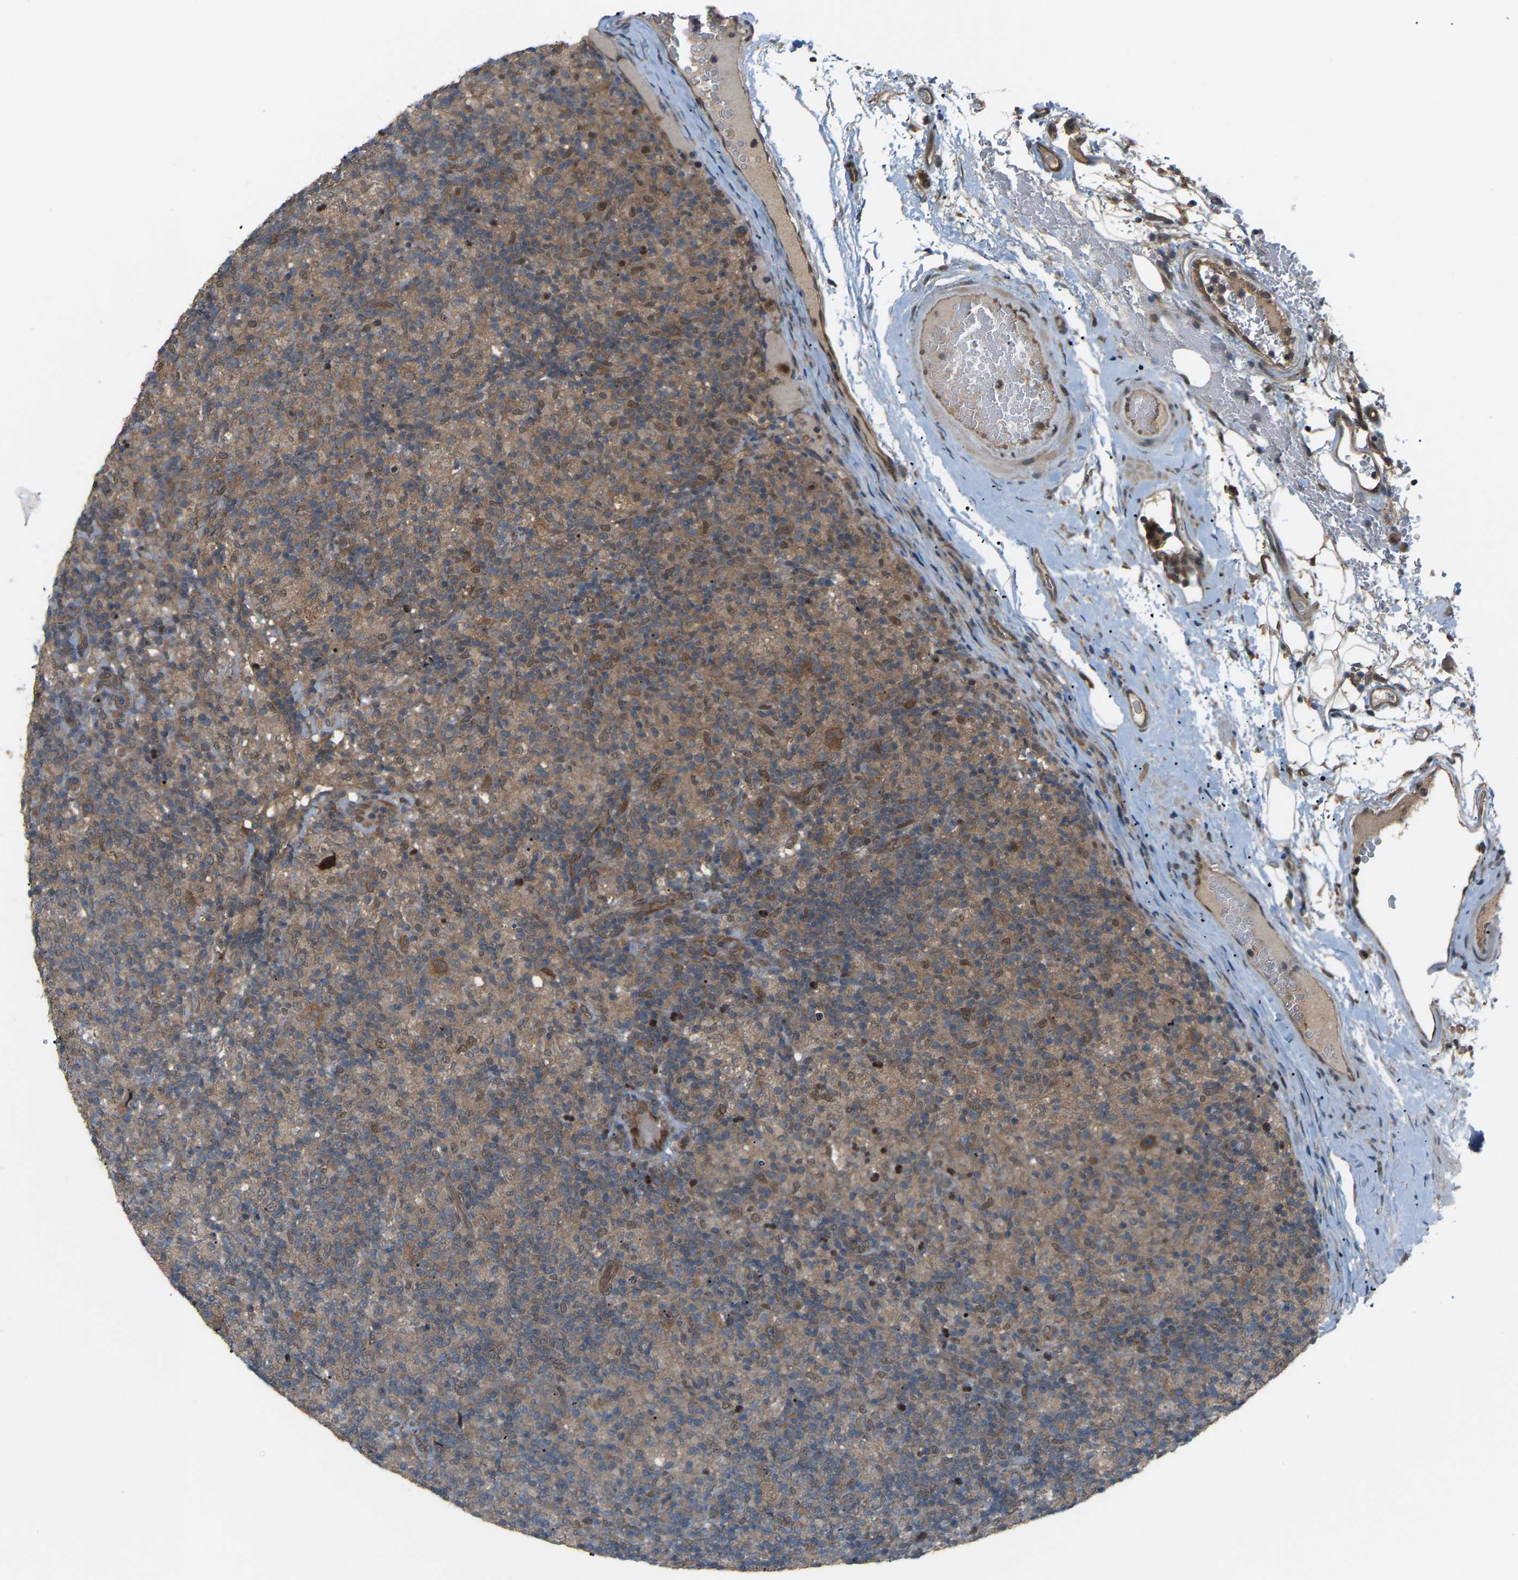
{"staining": {"intensity": "moderate", "quantity": ">75%", "location": "cytoplasmic/membranous"}, "tissue": "lymphoma", "cell_type": "Tumor cells", "image_type": "cancer", "snomed": [{"axis": "morphology", "description": "Hodgkin's disease, NOS"}, {"axis": "topography", "description": "Lymph node"}], "caption": "Tumor cells reveal medium levels of moderate cytoplasmic/membranous expression in approximately >75% of cells in human lymphoma. (DAB (3,3'-diaminobenzidine) IHC with brightfield microscopy, high magnification).", "gene": "CROT", "patient": {"sex": "male", "age": 70}}